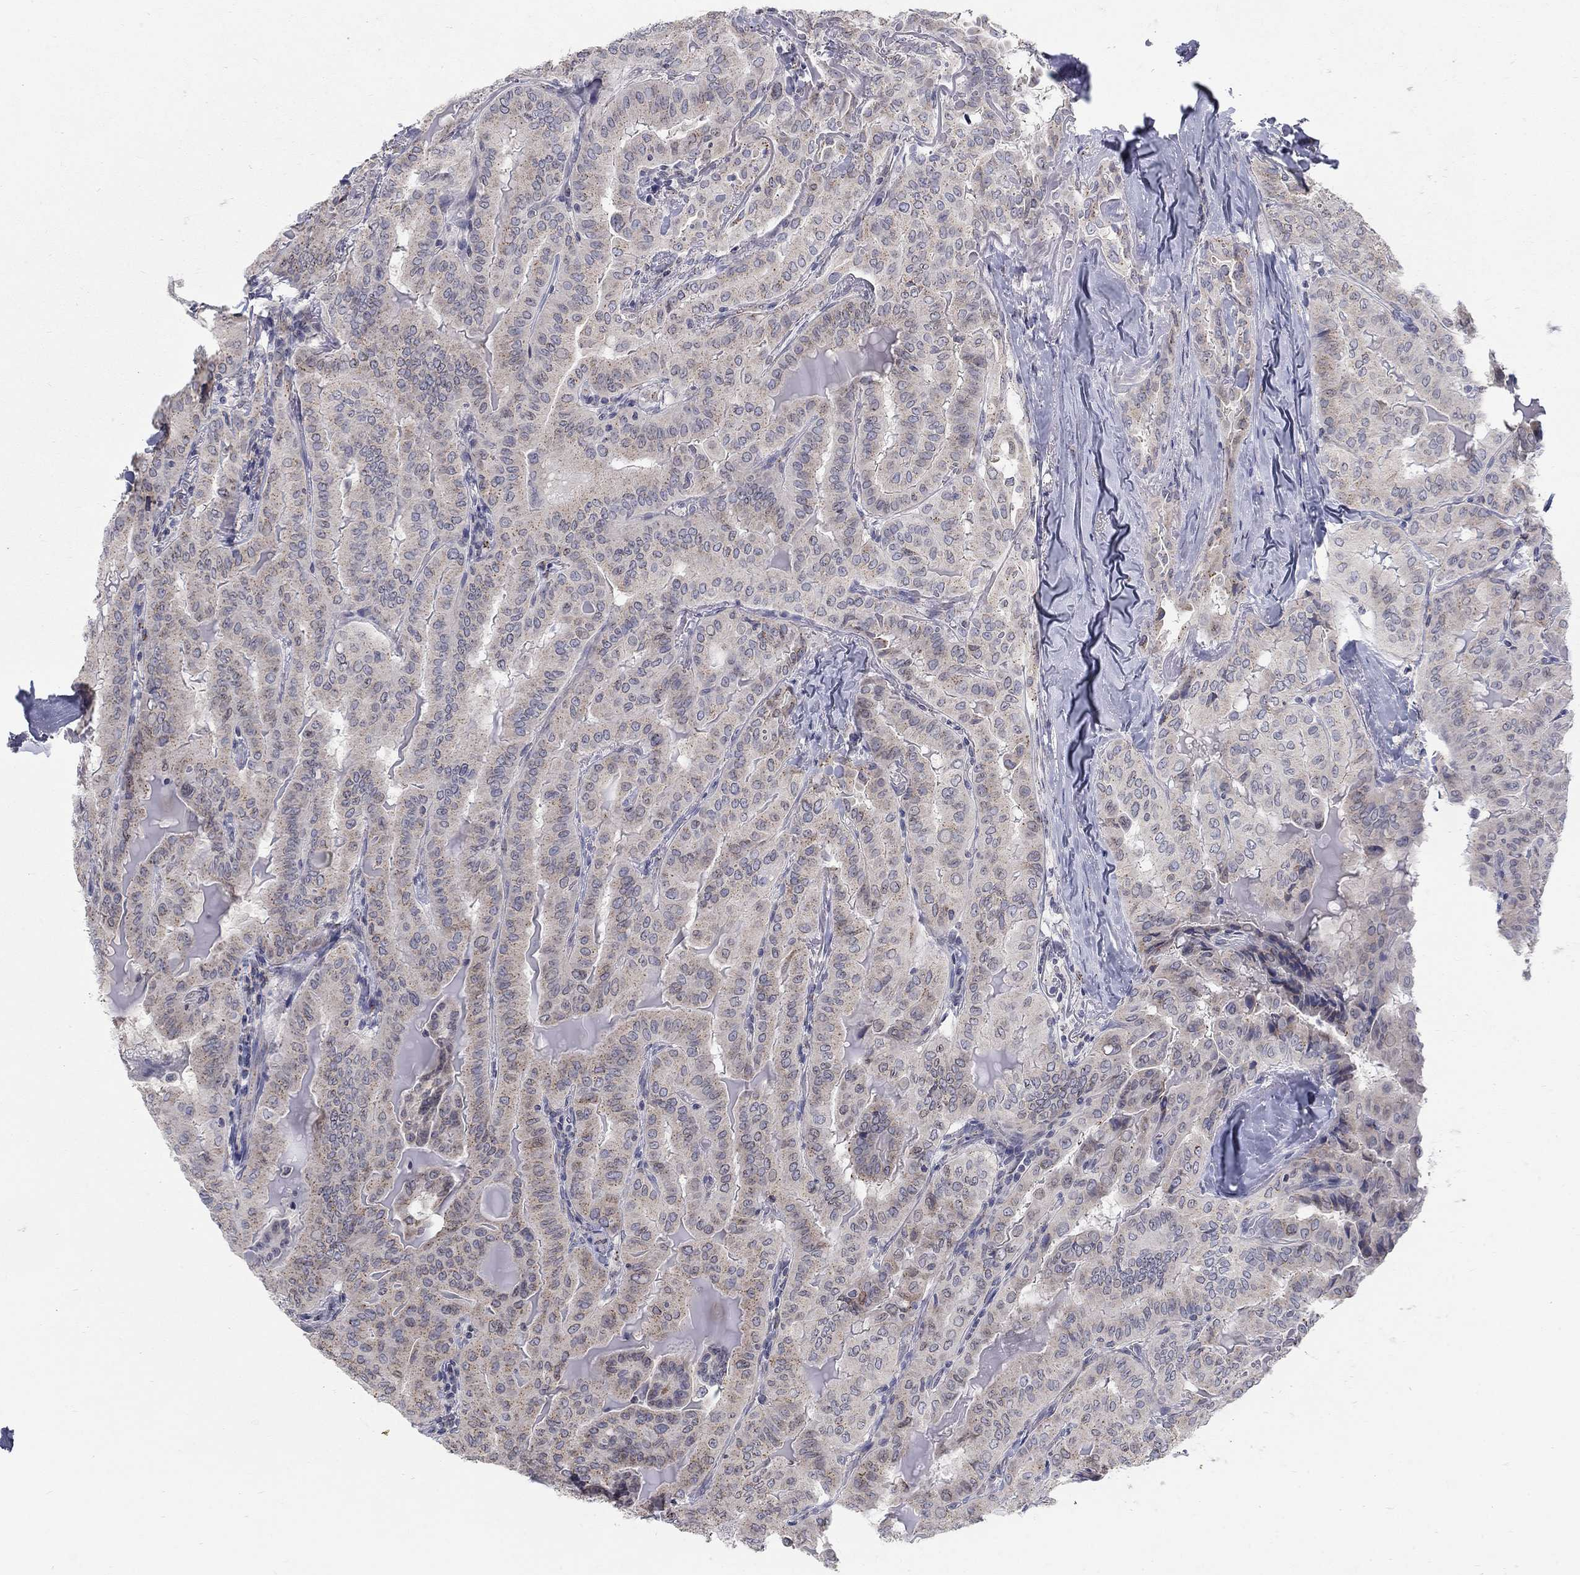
{"staining": {"intensity": "moderate", "quantity": "<25%", "location": "cytoplasmic/membranous"}, "tissue": "thyroid cancer", "cell_type": "Tumor cells", "image_type": "cancer", "snomed": [{"axis": "morphology", "description": "Papillary adenocarcinoma, NOS"}, {"axis": "topography", "description": "Thyroid gland"}], "caption": "Immunohistochemistry (IHC) image of human thyroid papillary adenocarcinoma stained for a protein (brown), which displays low levels of moderate cytoplasmic/membranous staining in approximately <25% of tumor cells.", "gene": "PANK3", "patient": {"sex": "female", "age": 68}}